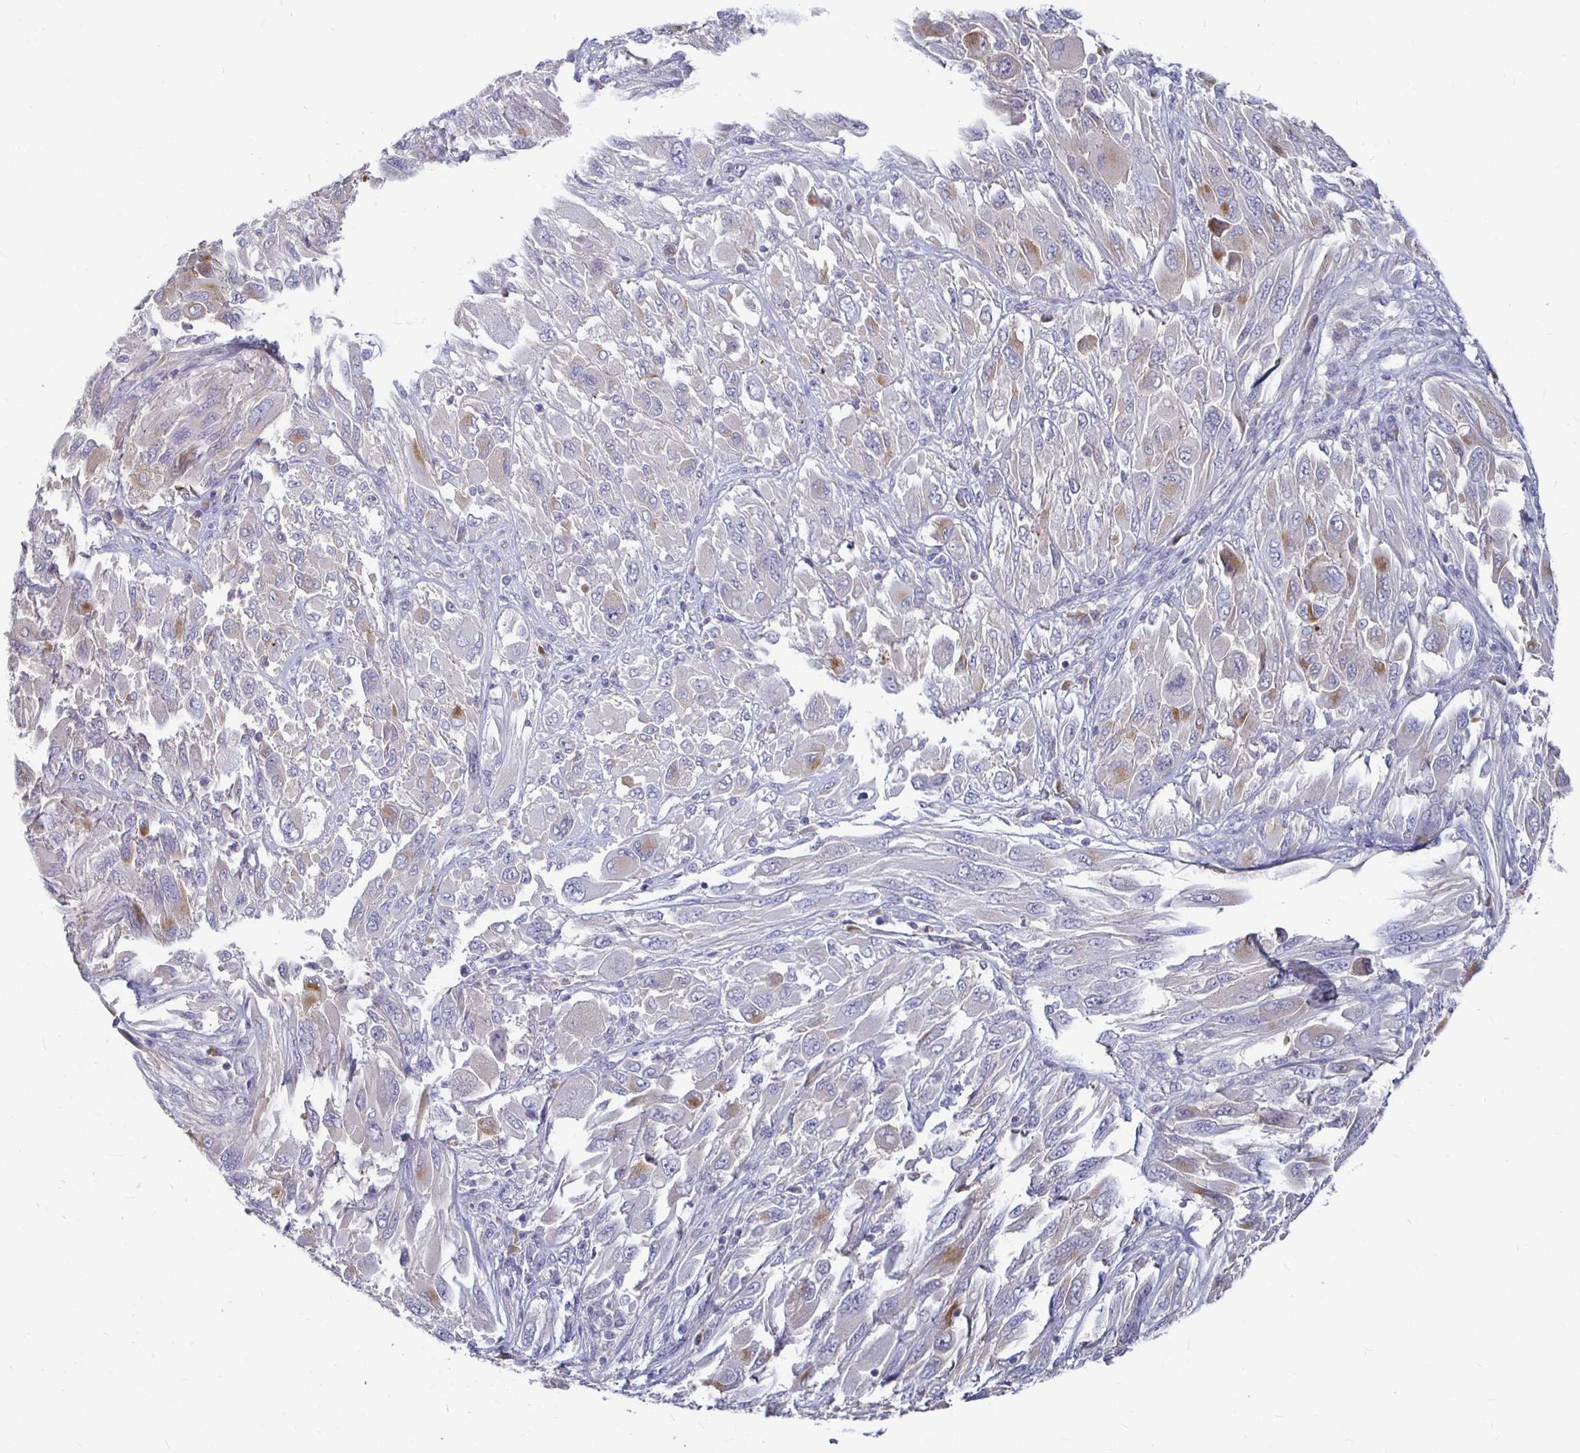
{"staining": {"intensity": "negative", "quantity": "none", "location": "none"}, "tissue": "melanoma", "cell_type": "Tumor cells", "image_type": "cancer", "snomed": [{"axis": "morphology", "description": "Malignant melanoma, NOS"}, {"axis": "topography", "description": "Skin"}], "caption": "Immunohistochemistry (IHC) image of human melanoma stained for a protein (brown), which displays no expression in tumor cells. (DAB (3,3'-diaminobenzidine) immunohistochemistry, high magnification).", "gene": "RNF144B", "patient": {"sex": "female", "age": 91}}